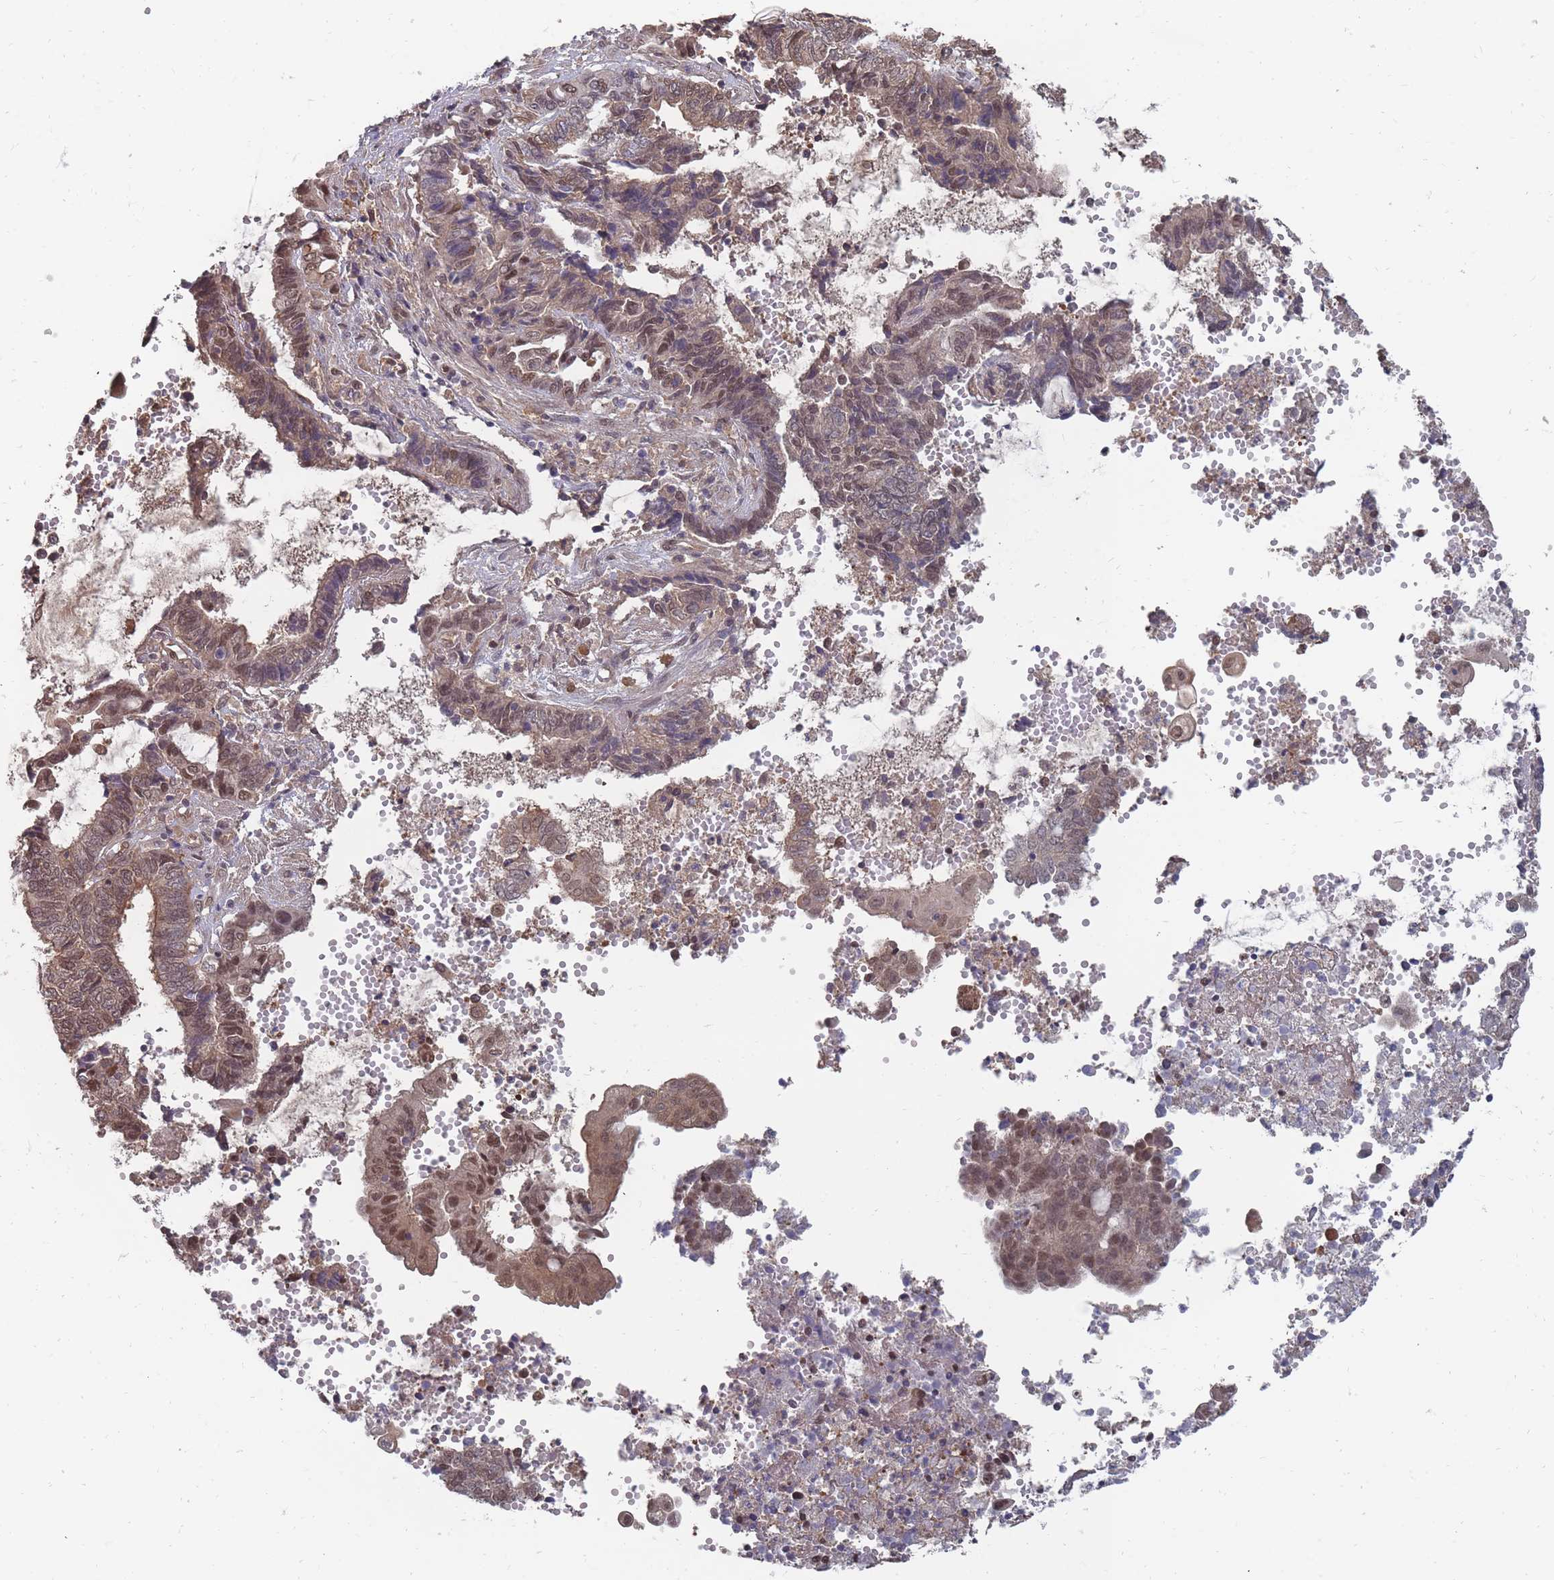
{"staining": {"intensity": "moderate", "quantity": ">75%", "location": "cytoplasmic/membranous,nuclear"}, "tissue": "endometrial cancer", "cell_type": "Tumor cells", "image_type": "cancer", "snomed": [{"axis": "morphology", "description": "Adenocarcinoma, NOS"}, {"axis": "topography", "description": "Uterus"}, {"axis": "topography", "description": "Endometrium"}], "caption": "About >75% of tumor cells in human endometrial cancer (adenocarcinoma) demonstrate moderate cytoplasmic/membranous and nuclear protein expression as visualized by brown immunohistochemical staining.", "gene": "NKD1", "patient": {"sex": "female", "age": 70}}